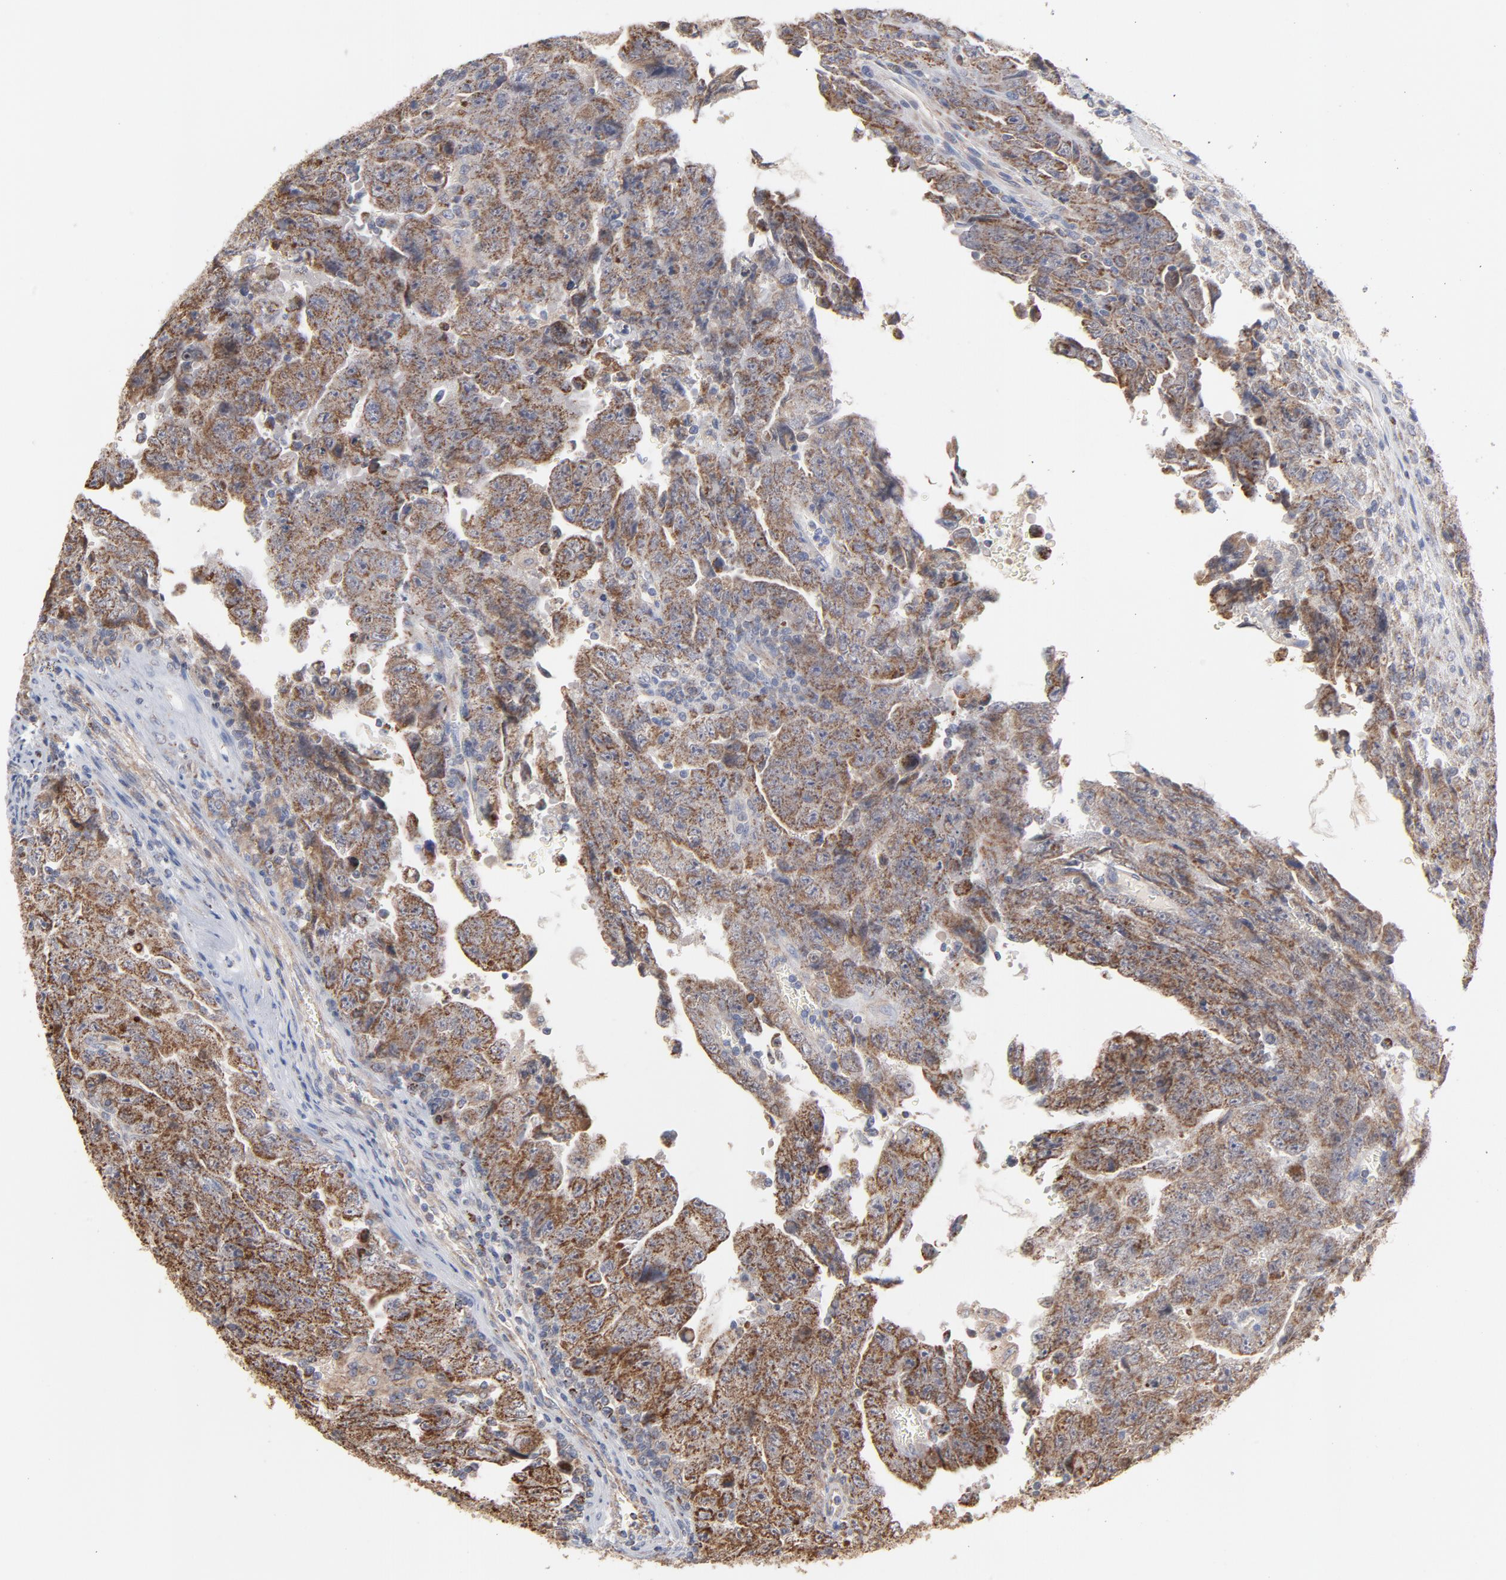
{"staining": {"intensity": "moderate", "quantity": ">75%", "location": "cytoplasmic/membranous"}, "tissue": "testis cancer", "cell_type": "Tumor cells", "image_type": "cancer", "snomed": [{"axis": "morphology", "description": "Carcinoma, Embryonal, NOS"}, {"axis": "topography", "description": "Testis"}], "caption": "Protein staining of testis embryonal carcinoma tissue demonstrates moderate cytoplasmic/membranous expression in approximately >75% of tumor cells.", "gene": "PPFIBP2", "patient": {"sex": "male", "age": 28}}